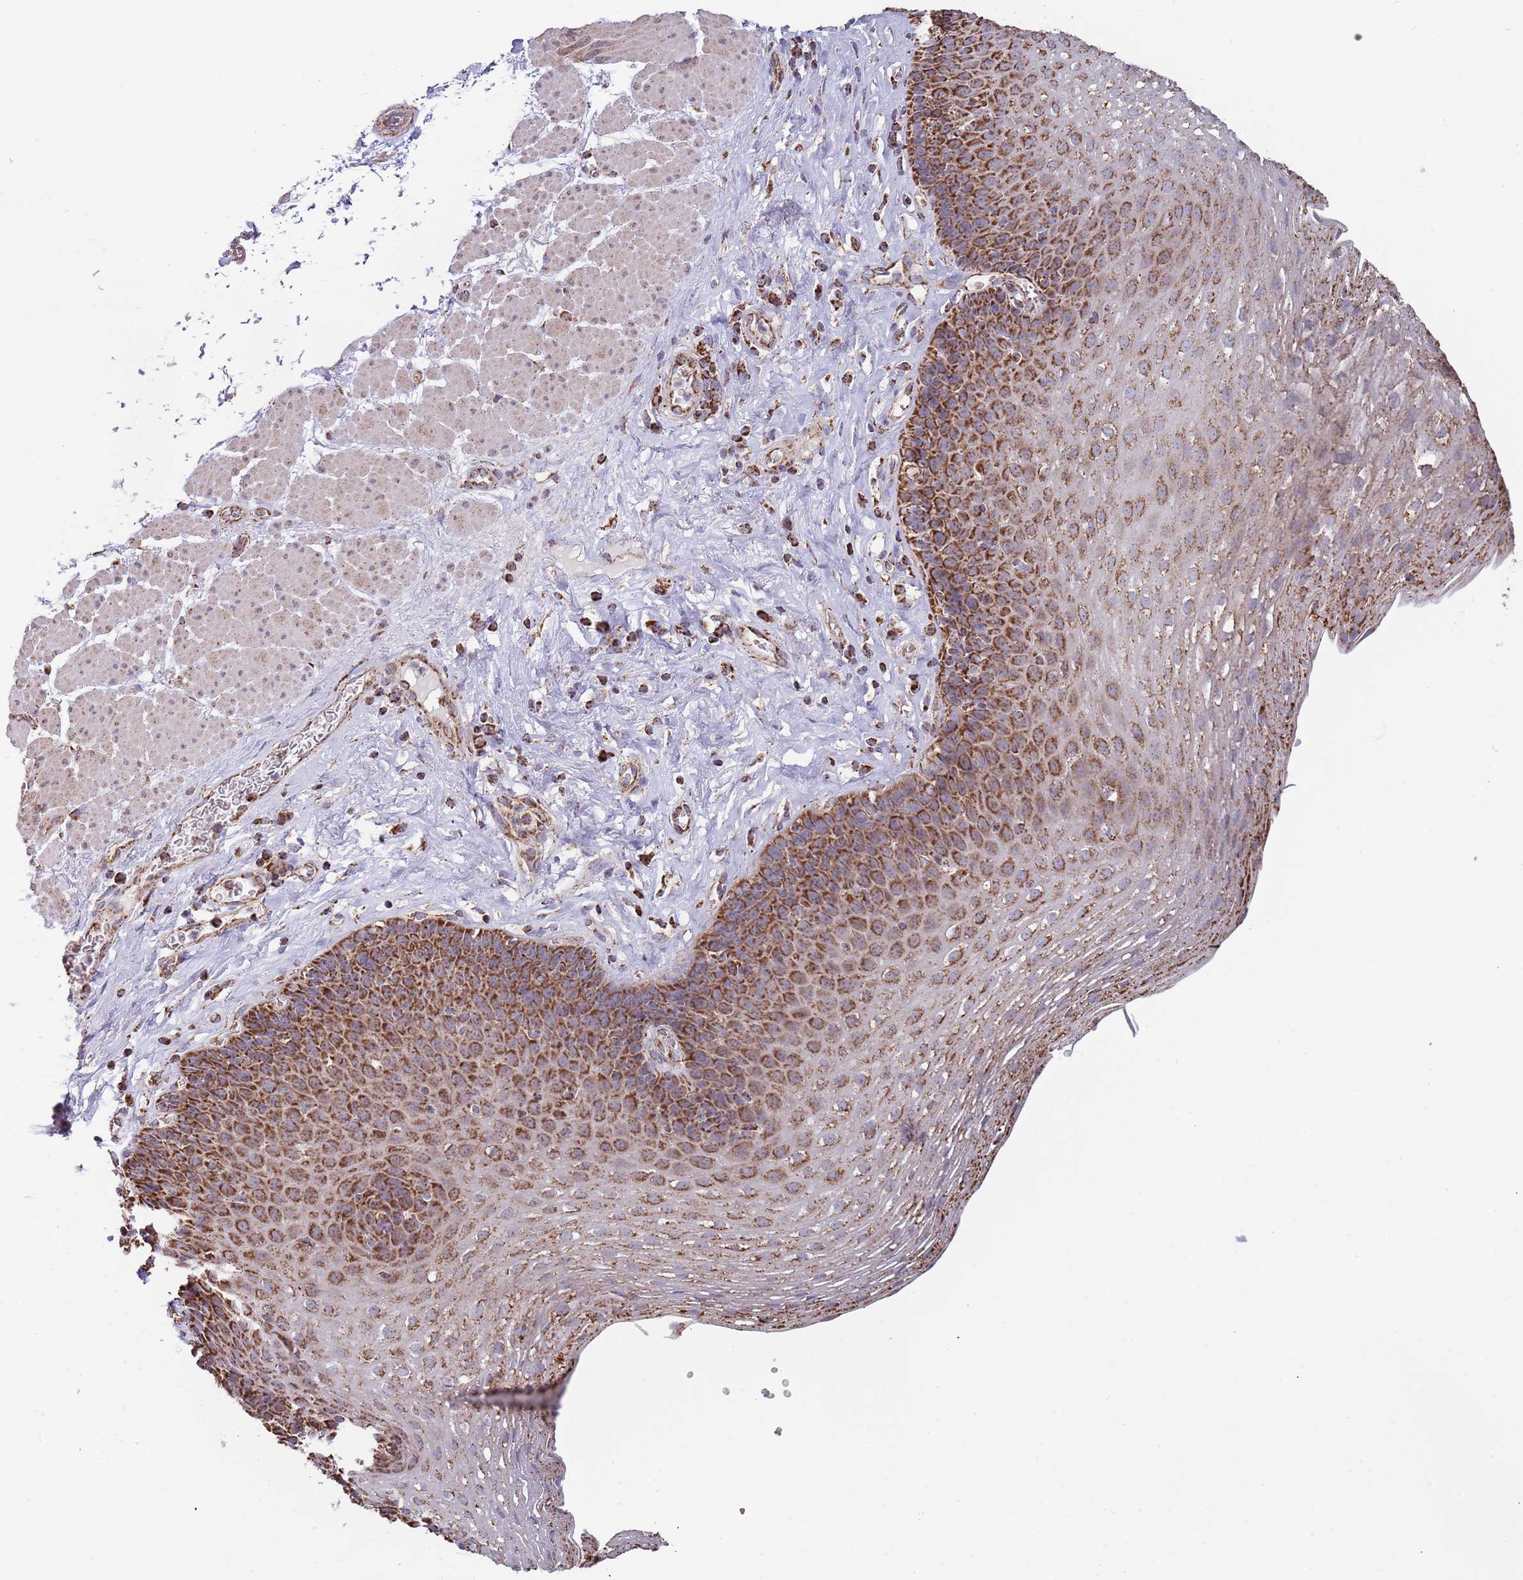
{"staining": {"intensity": "strong", "quantity": ">75%", "location": "cytoplasmic/membranous"}, "tissue": "esophagus", "cell_type": "Squamous epithelial cells", "image_type": "normal", "snomed": [{"axis": "morphology", "description": "Normal tissue, NOS"}, {"axis": "topography", "description": "Esophagus"}], "caption": "High-magnification brightfield microscopy of benign esophagus stained with DAB (brown) and counterstained with hematoxylin (blue). squamous epithelial cells exhibit strong cytoplasmic/membranous expression is identified in approximately>75% of cells. The staining is performed using DAB (3,3'-diaminobenzidine) brown chromogen to label protein expression. The nuclei are counter-stained blue using hematoxylin.", "gene": "VPS16", "patient": {"sex": "female", "age": 66}}